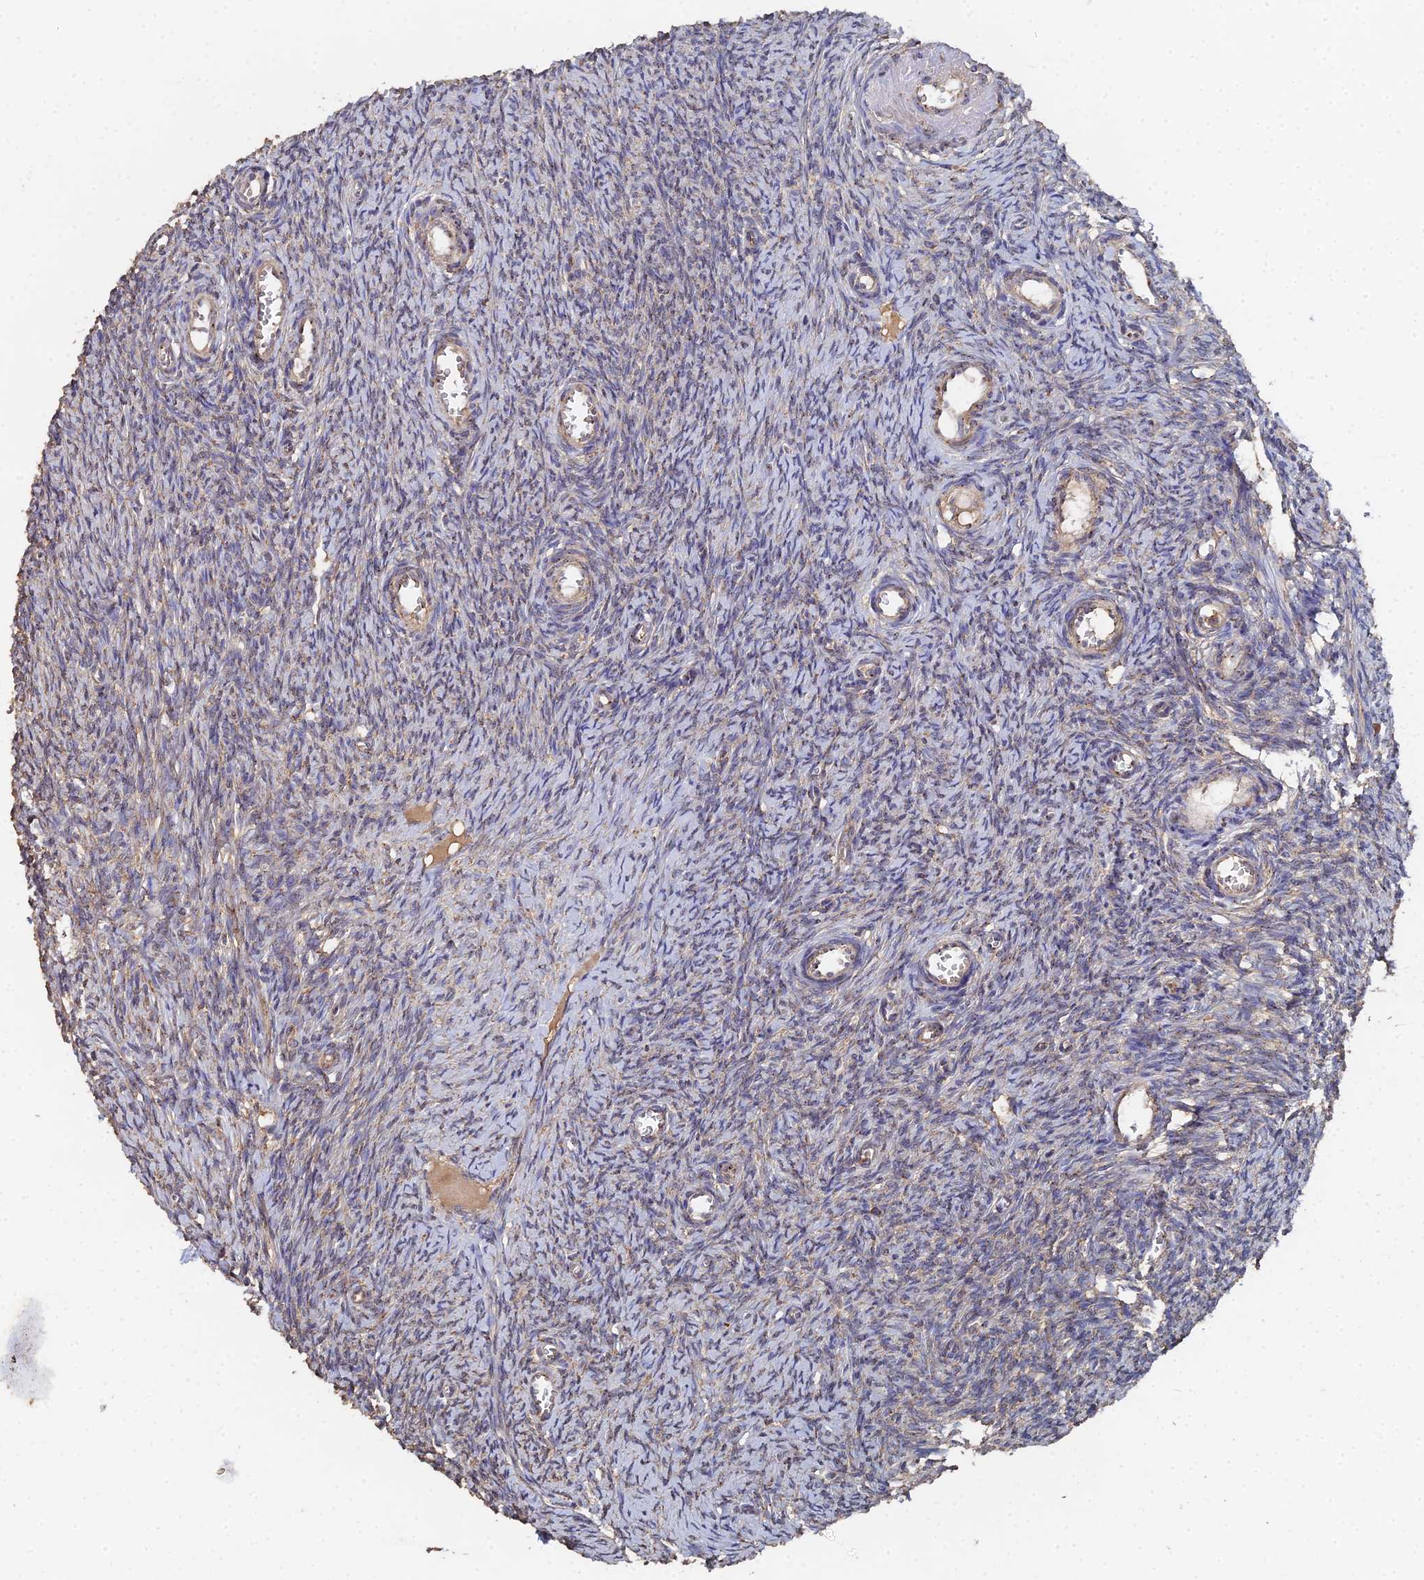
{"staining": {"intensity": "moderate", "quantity": ">75%", "location": "cytoplasmic/membranous"}, "tissue": "ovary", "cell_type": "Follicle cells", "image_type": "normal", "snomed": [{"axis": "morphology", "description": "Normal tissue, NOS"}, {"axis": "topography", "description": "Ovary"}], "caption": "The micrograph exhibits immunohistochemical staining of benign ovary. There is moderate cytoplasmic/membranous staining is present in approximately >75% of follicle cells.", "gene": "SPANXN4", "patient": {"sex": "female", "age": 44}}